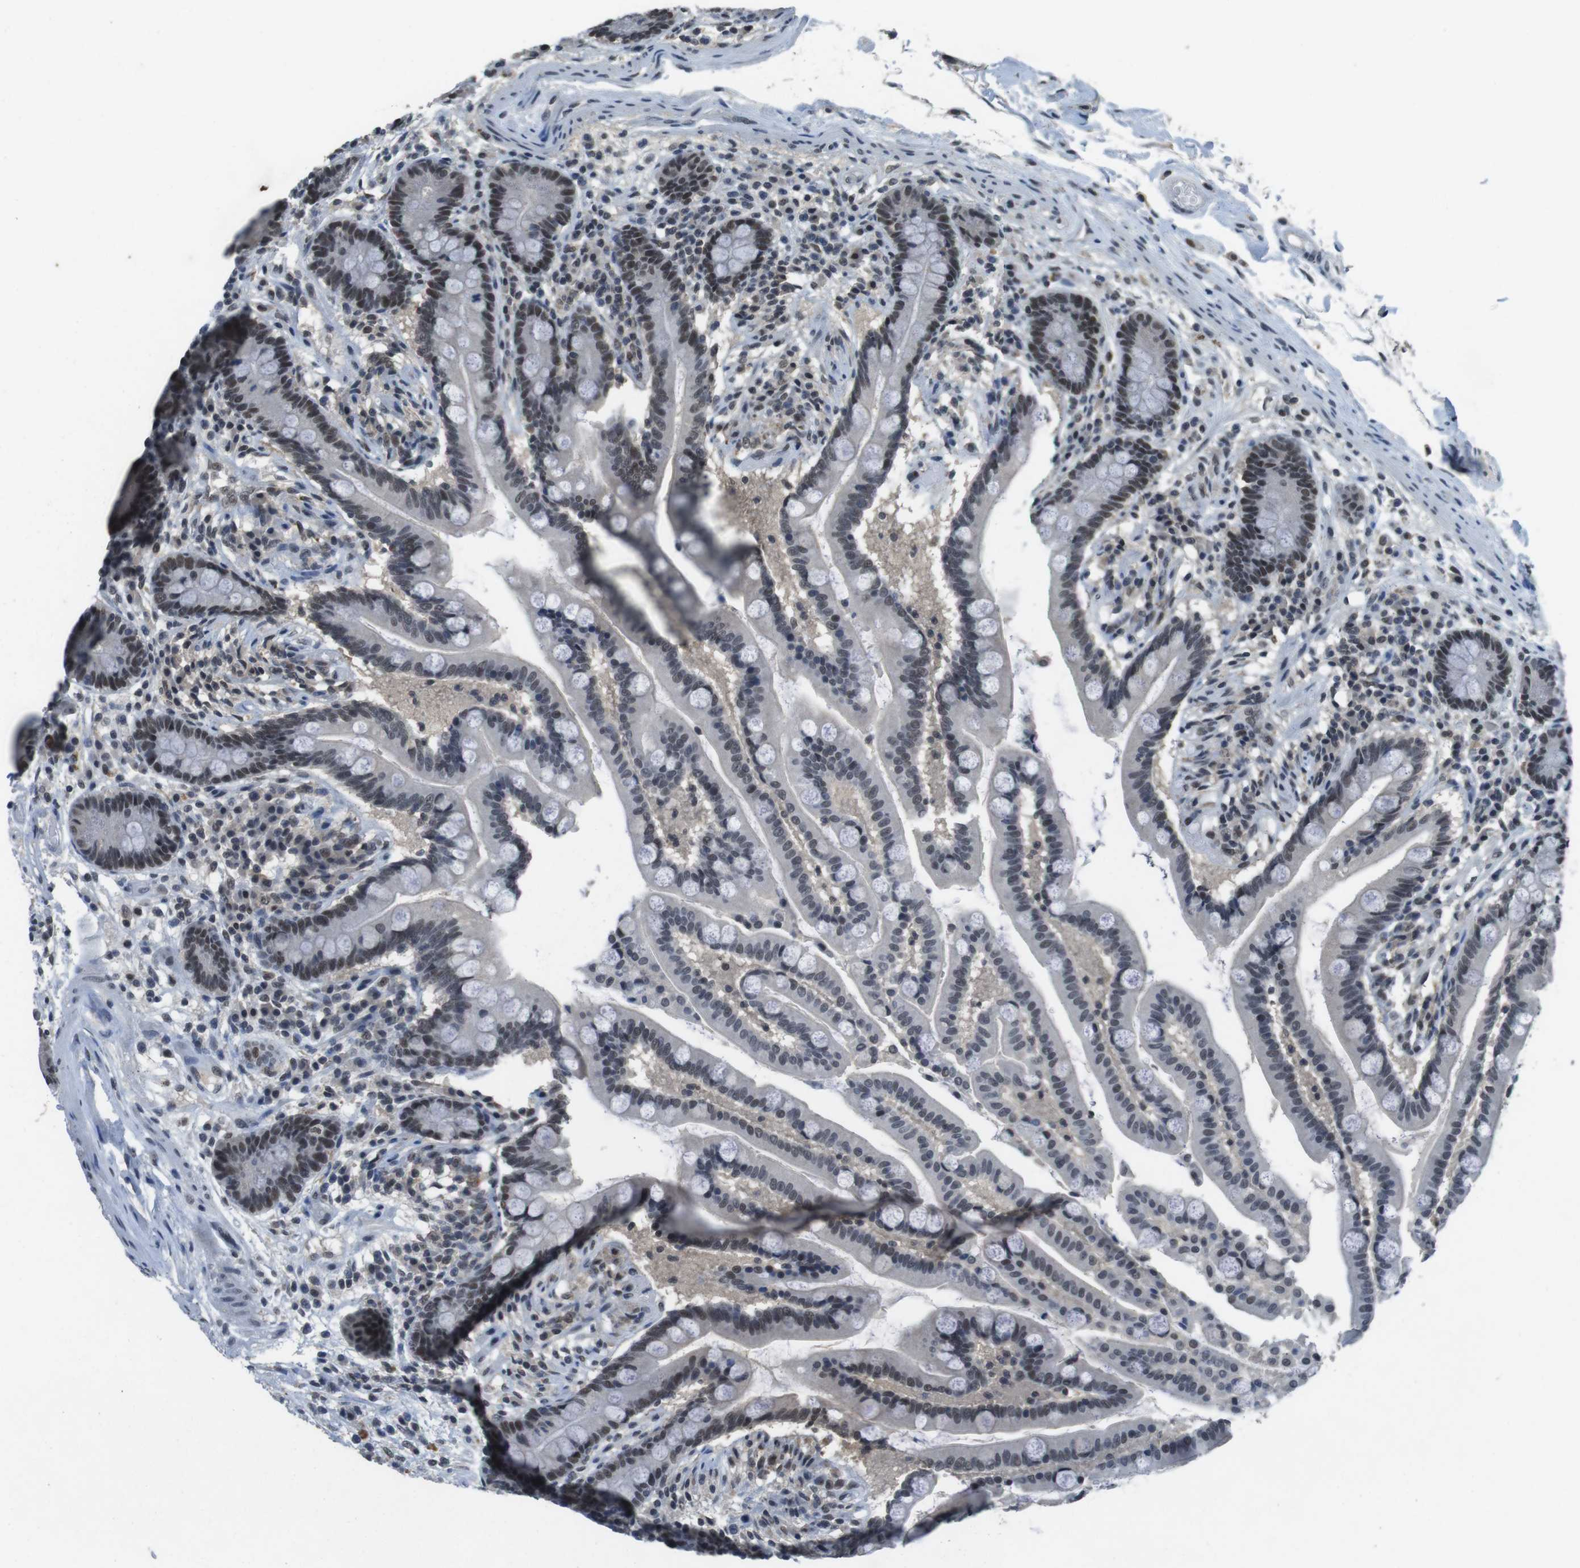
{"staining": {"intensity": "negative", "quantity": "none", "location": "none"}, "tissue": "colon", "cell_type": "Endothelial cells", "image_type": "normal", "snomed": [{"axis": "morphology", "description": "Normal tissue, NOS"}, {"axis": "topography", "description": "Colon"}], "caption": "This is an IHC photomicrograph of normal human colon. There is no positivity in endothelial cells.", "gene": "USP7", "patient": {"sex": "male", "age": 73}}